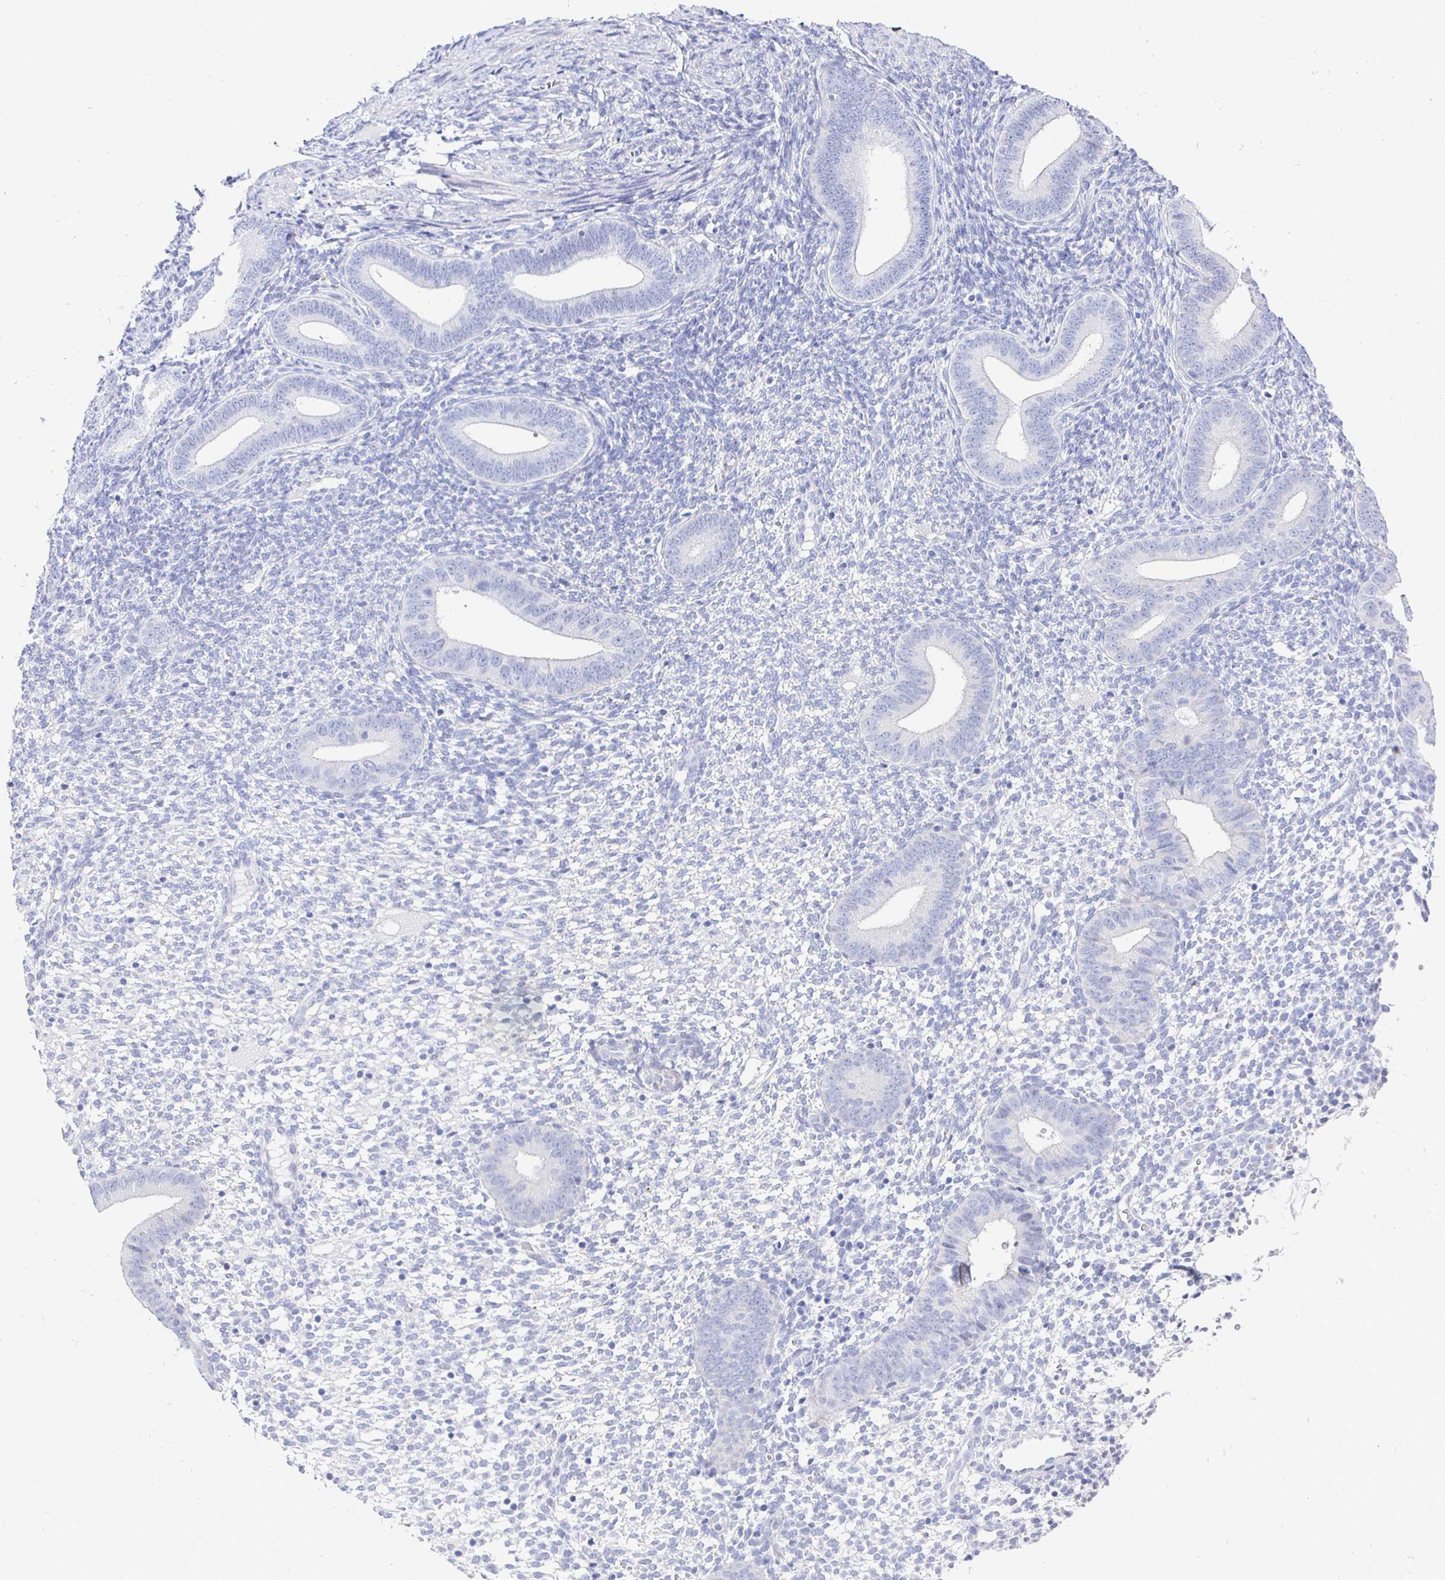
{"staining": {"intensity": "negative", "quantity": "none", "location": "none"}, "tissue": "endometrium", "cell_type": "Cells in endometrial stroma", "image_type": "normal", "snomed": [{"axis": "morphology", "description": "Normal tissue, NOS"}, {"axis": "topography", "description": "Endometrium"}], "caption": "The micrograph displays no significant staining in cells in endometrial stroma of endometrium.", "gene": "CR2", "patient": {"sex": "female", "age": 40}}